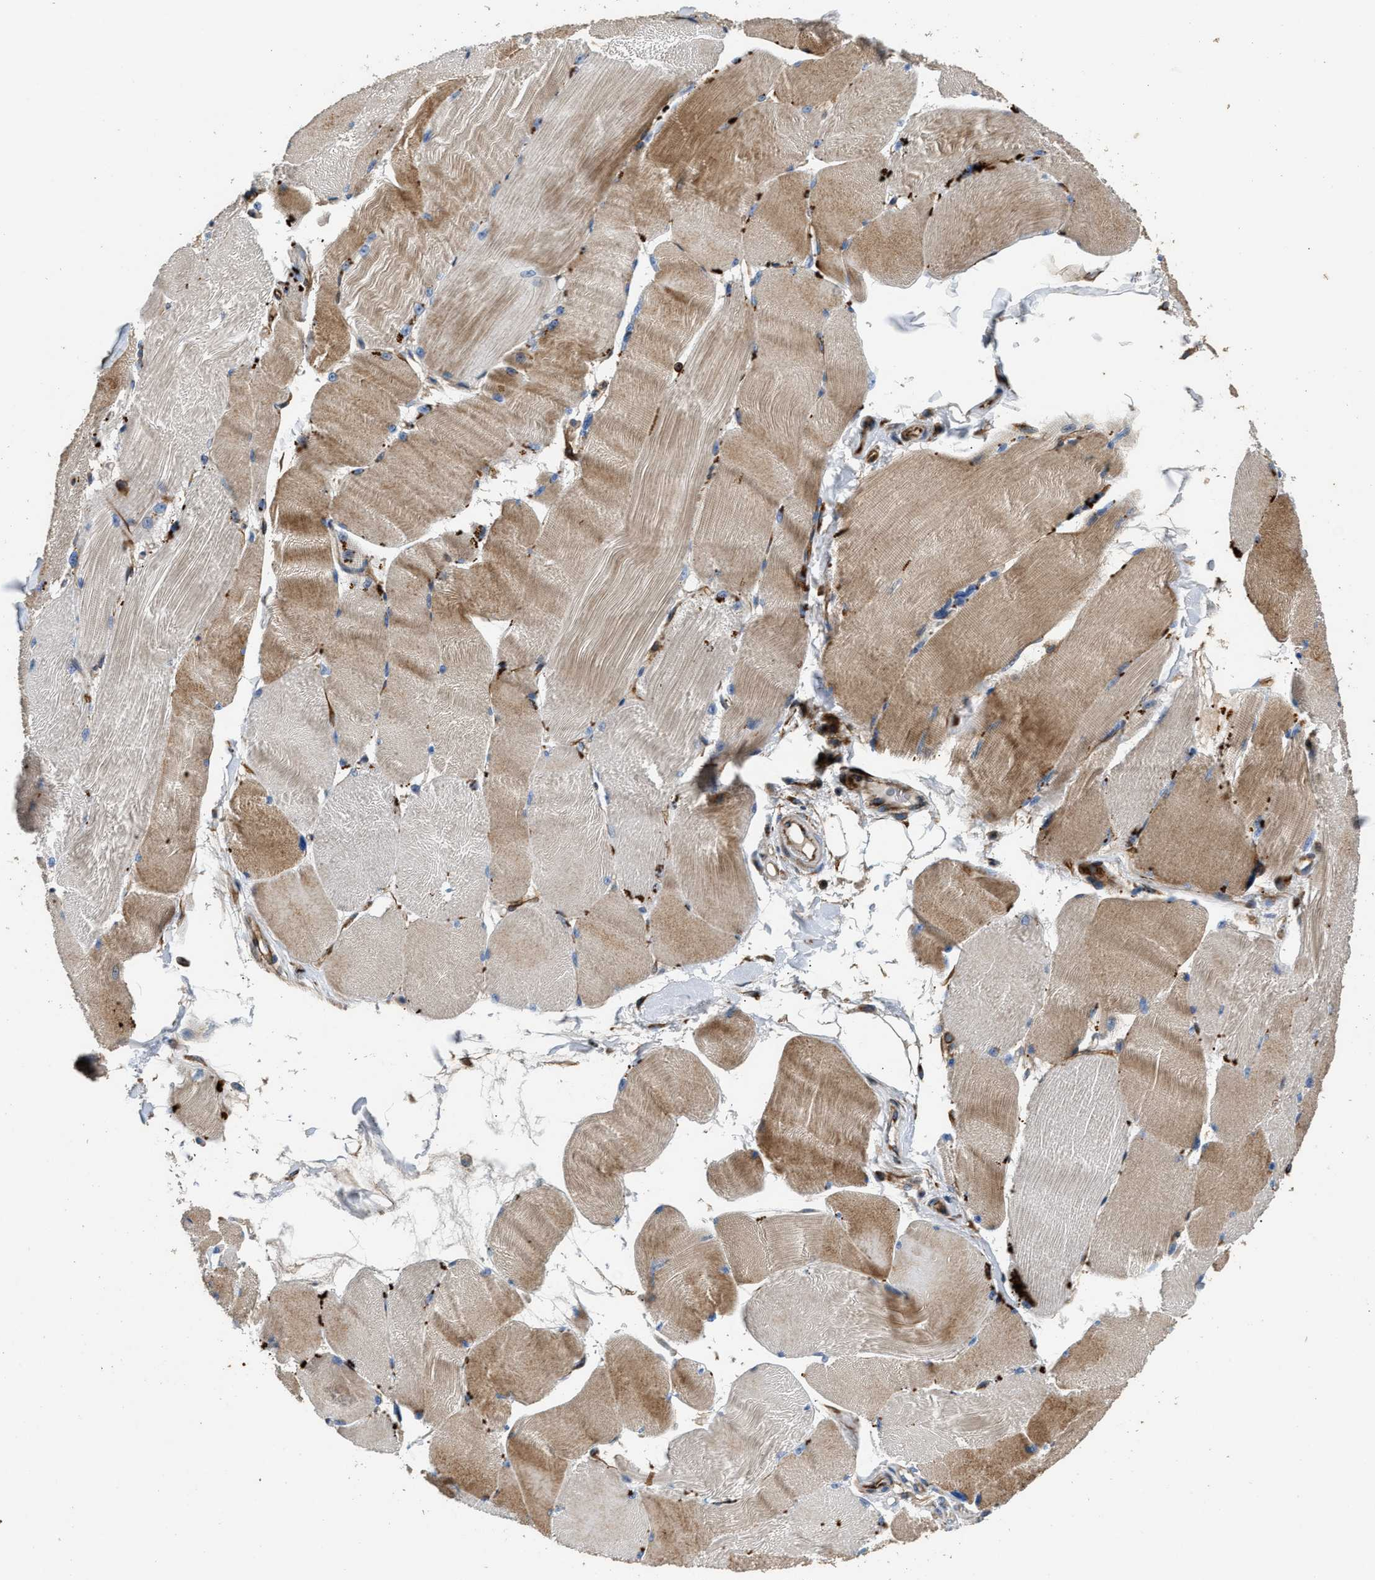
{"staining": {"intensity": "moderate", "quantity": ">75%", "location": "cytoplasmic/membranous"}, "tissue": "skeletal muscle", "cell_type": "Myocytes", "image_type": "normal", "snomed": [{"axis": "morphology", "description": "Normal tissue, NOS"}, {"axis": "topography", "description": "Skin"}, {"axis": "topography", "description": "Skeletal muscle"}], "caption": "The image demonstrates immunohistochemical staining of benign skeletal muscle. There is moderate cytoplasmic/membranous expression is seen in approximately >75% of myocytes.", "gene": "IL17RC", "patient": {"sex": "male", "age": 83}}